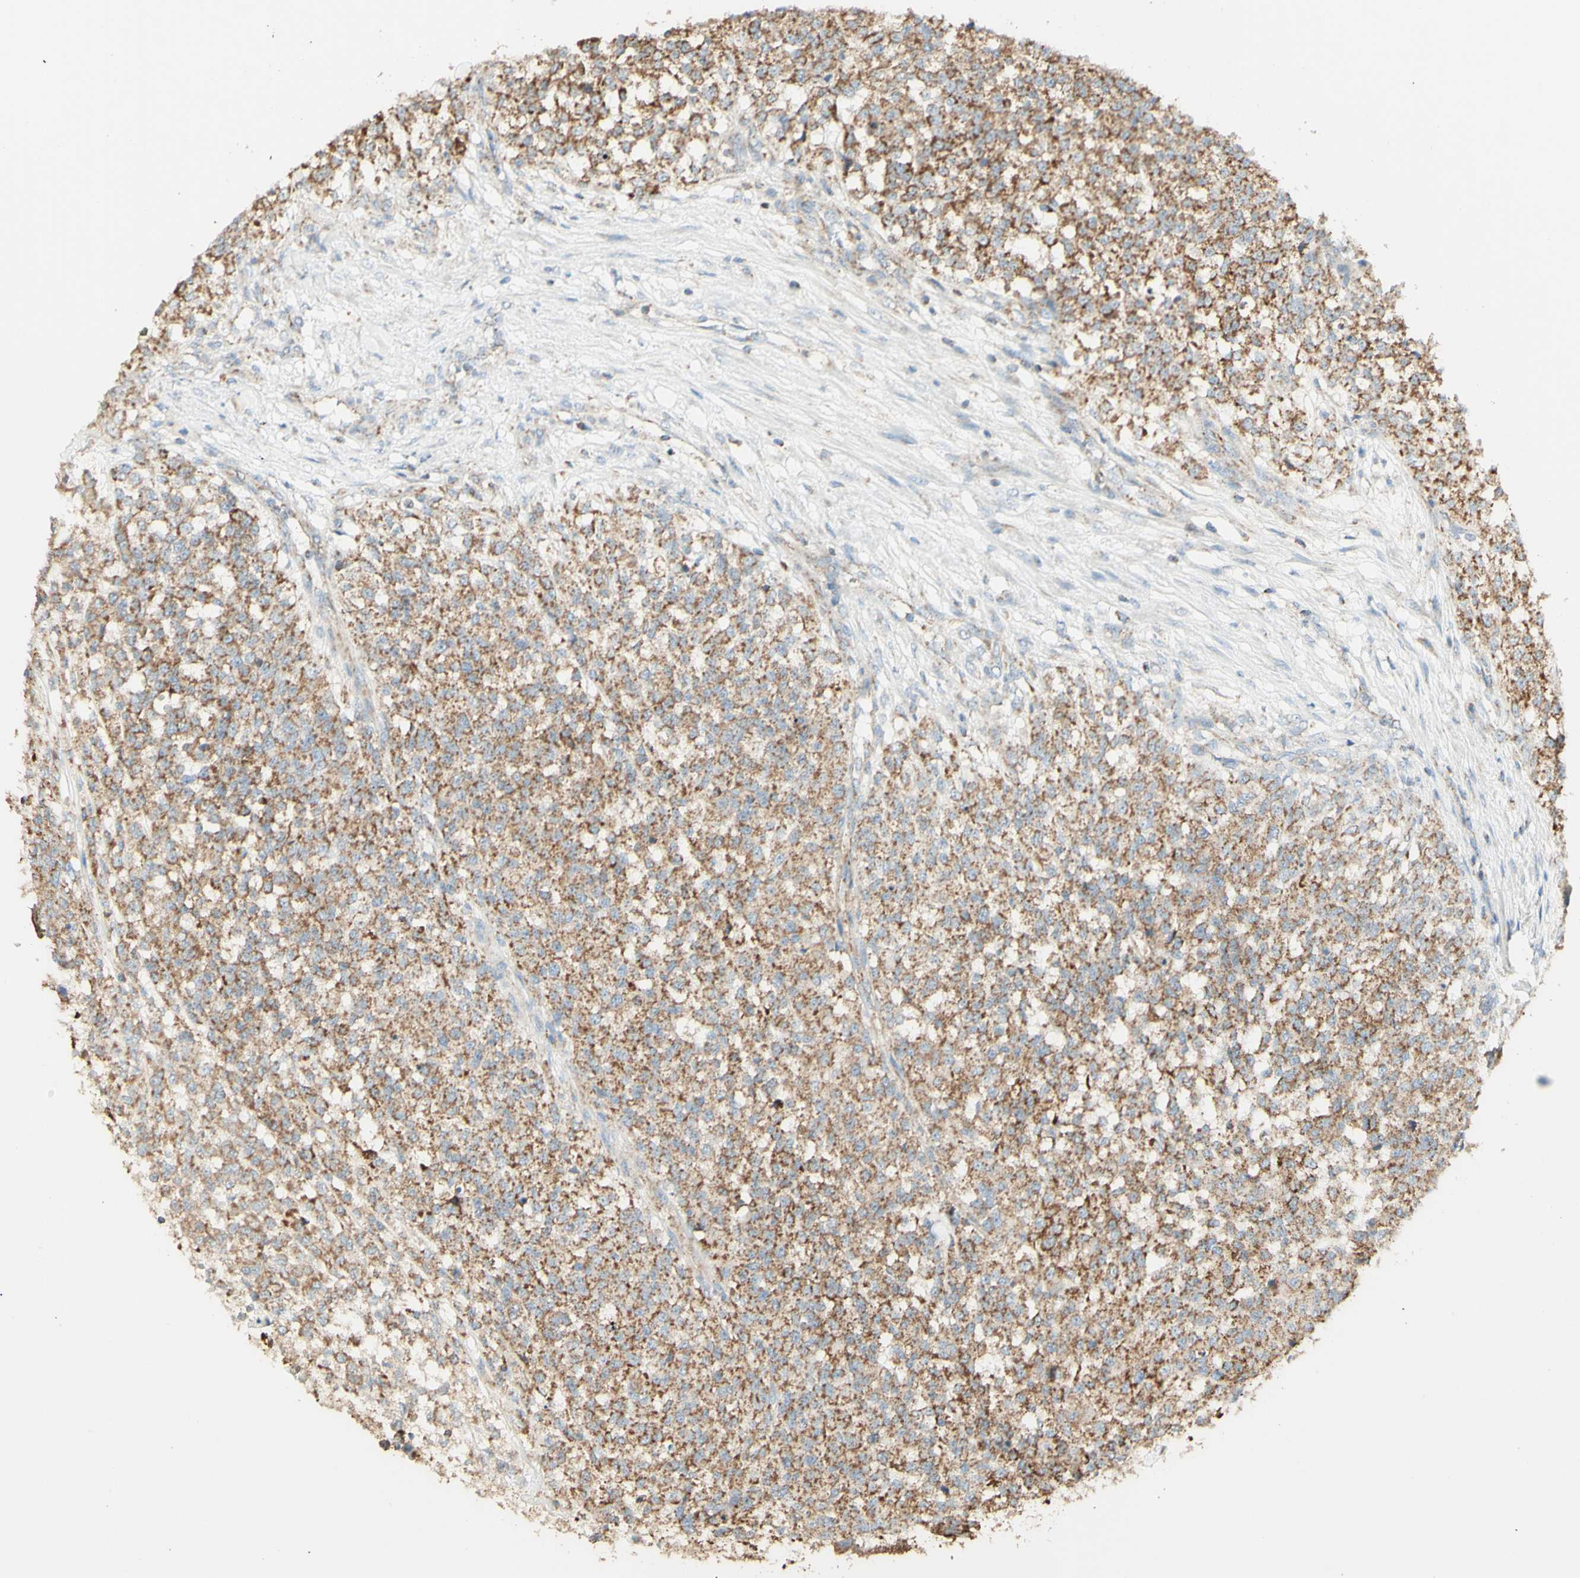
{"staining": {"intensity": "moderate", "quantity": ">75%", "location": "cytoplasmic/membranous"}, "tissue": "testis cancer", "cell_type": "Tumor cells", "image_type": "cancer", "snomed": [{"axis": "morphology", "description": "Seminoma, NOS"}, {"axis": "topography", "description": "Testis"}], "caption": "Protein expression by IHC exhibits moderate cytoplasmic/membranous expression in about >75% of tumor cells in testis cancer.", "gene": "LETM1", "patient": {"sex": "male", "age": 59}}